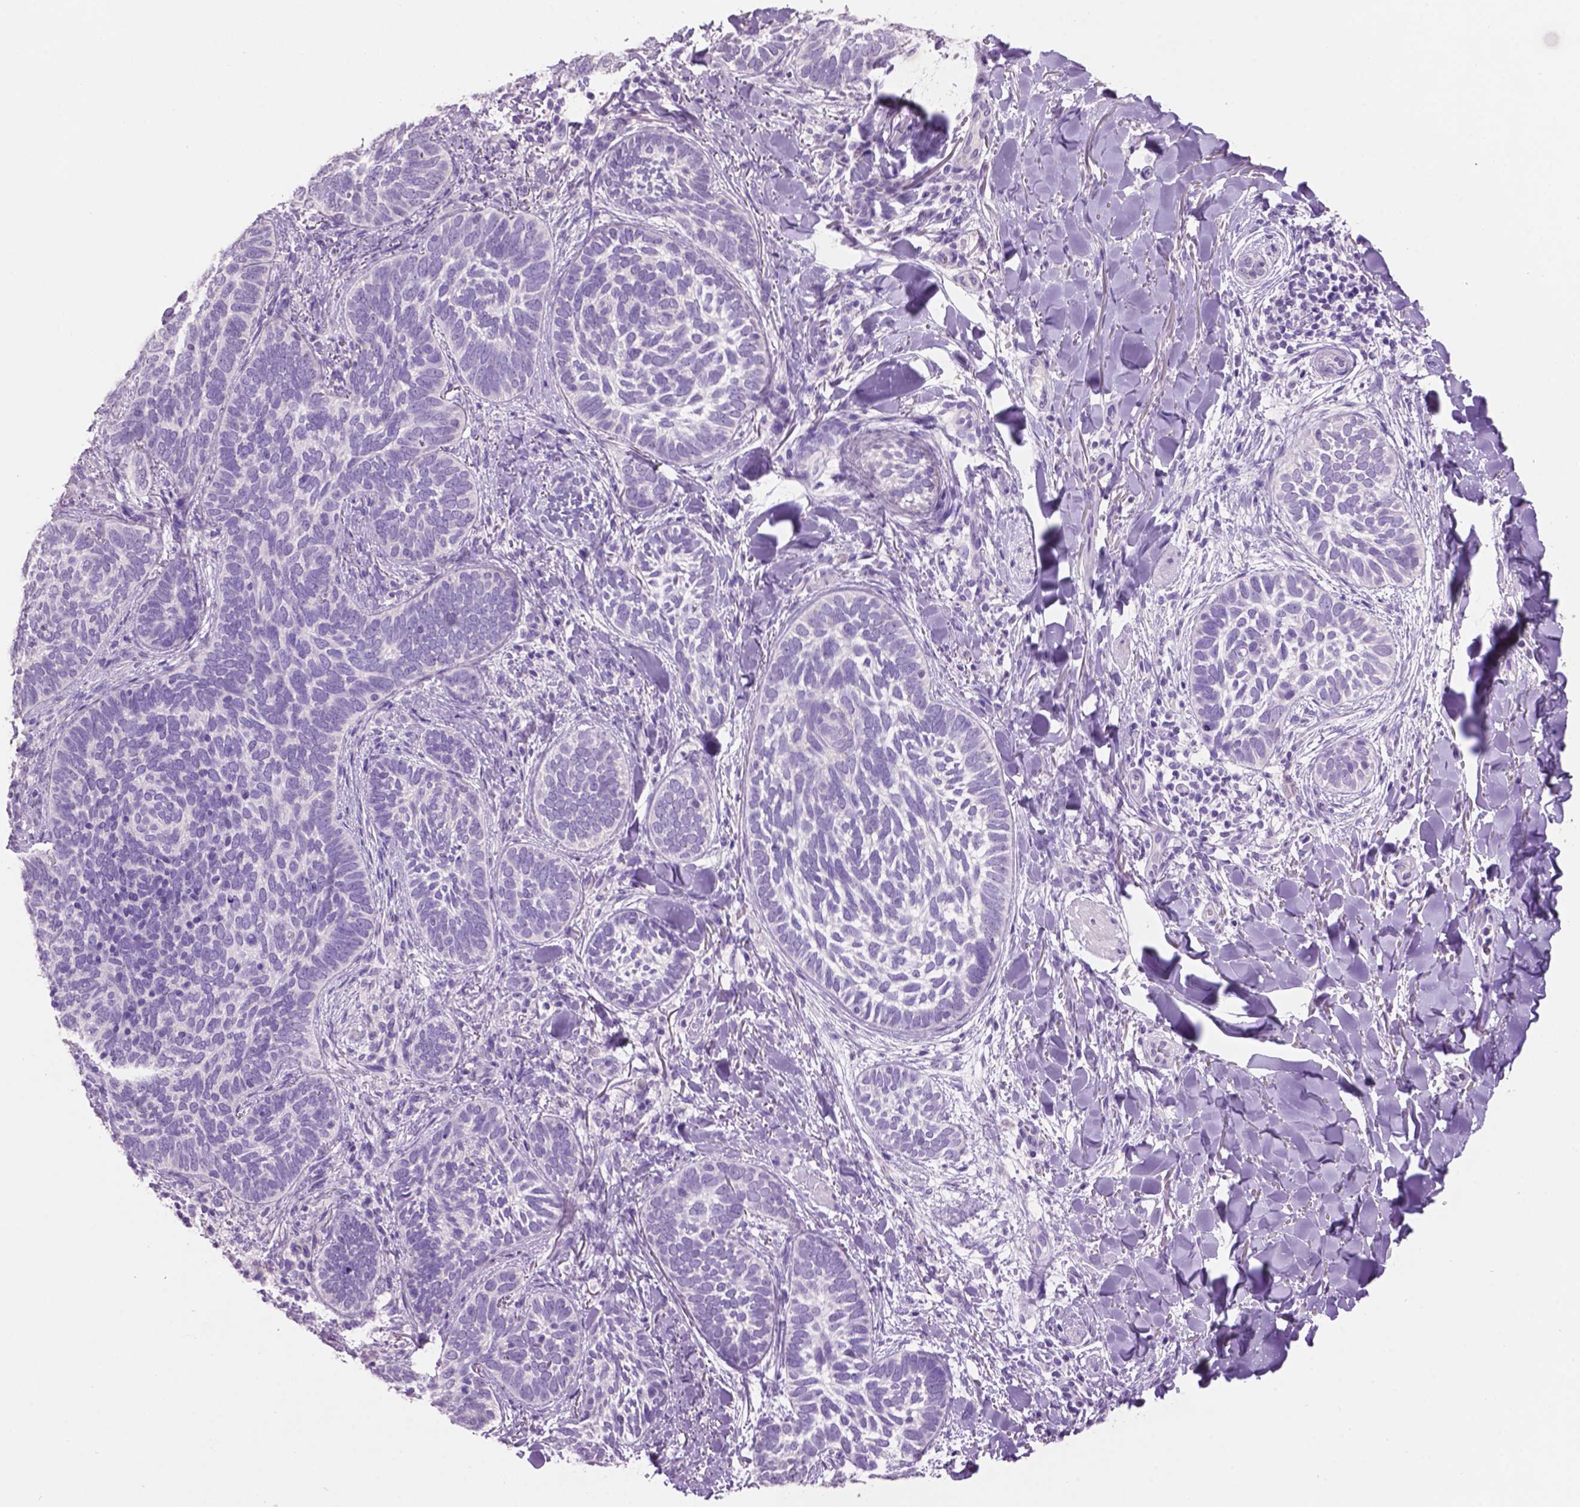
{"staining": {"intensity": "negative", "quantity": "none", "location": "none"}, "tissue": "skin cancer", "cell_type": "Tumor cells", "image_type": "cancer", "snomed": [{"axis": "morphology", "description": "Normal tissue, NOS"}, {"axis": "morphology", "description": "Basal cell carcinoma"}, {"axis": "topography", "description": "Skin"}], "caption": "Protein analysis of basal cell carcinoma (skin) shows no significant positivity in tumor cells.", "gene": "CRYBA4", "patient": {"sex": "male", "age": 46}}